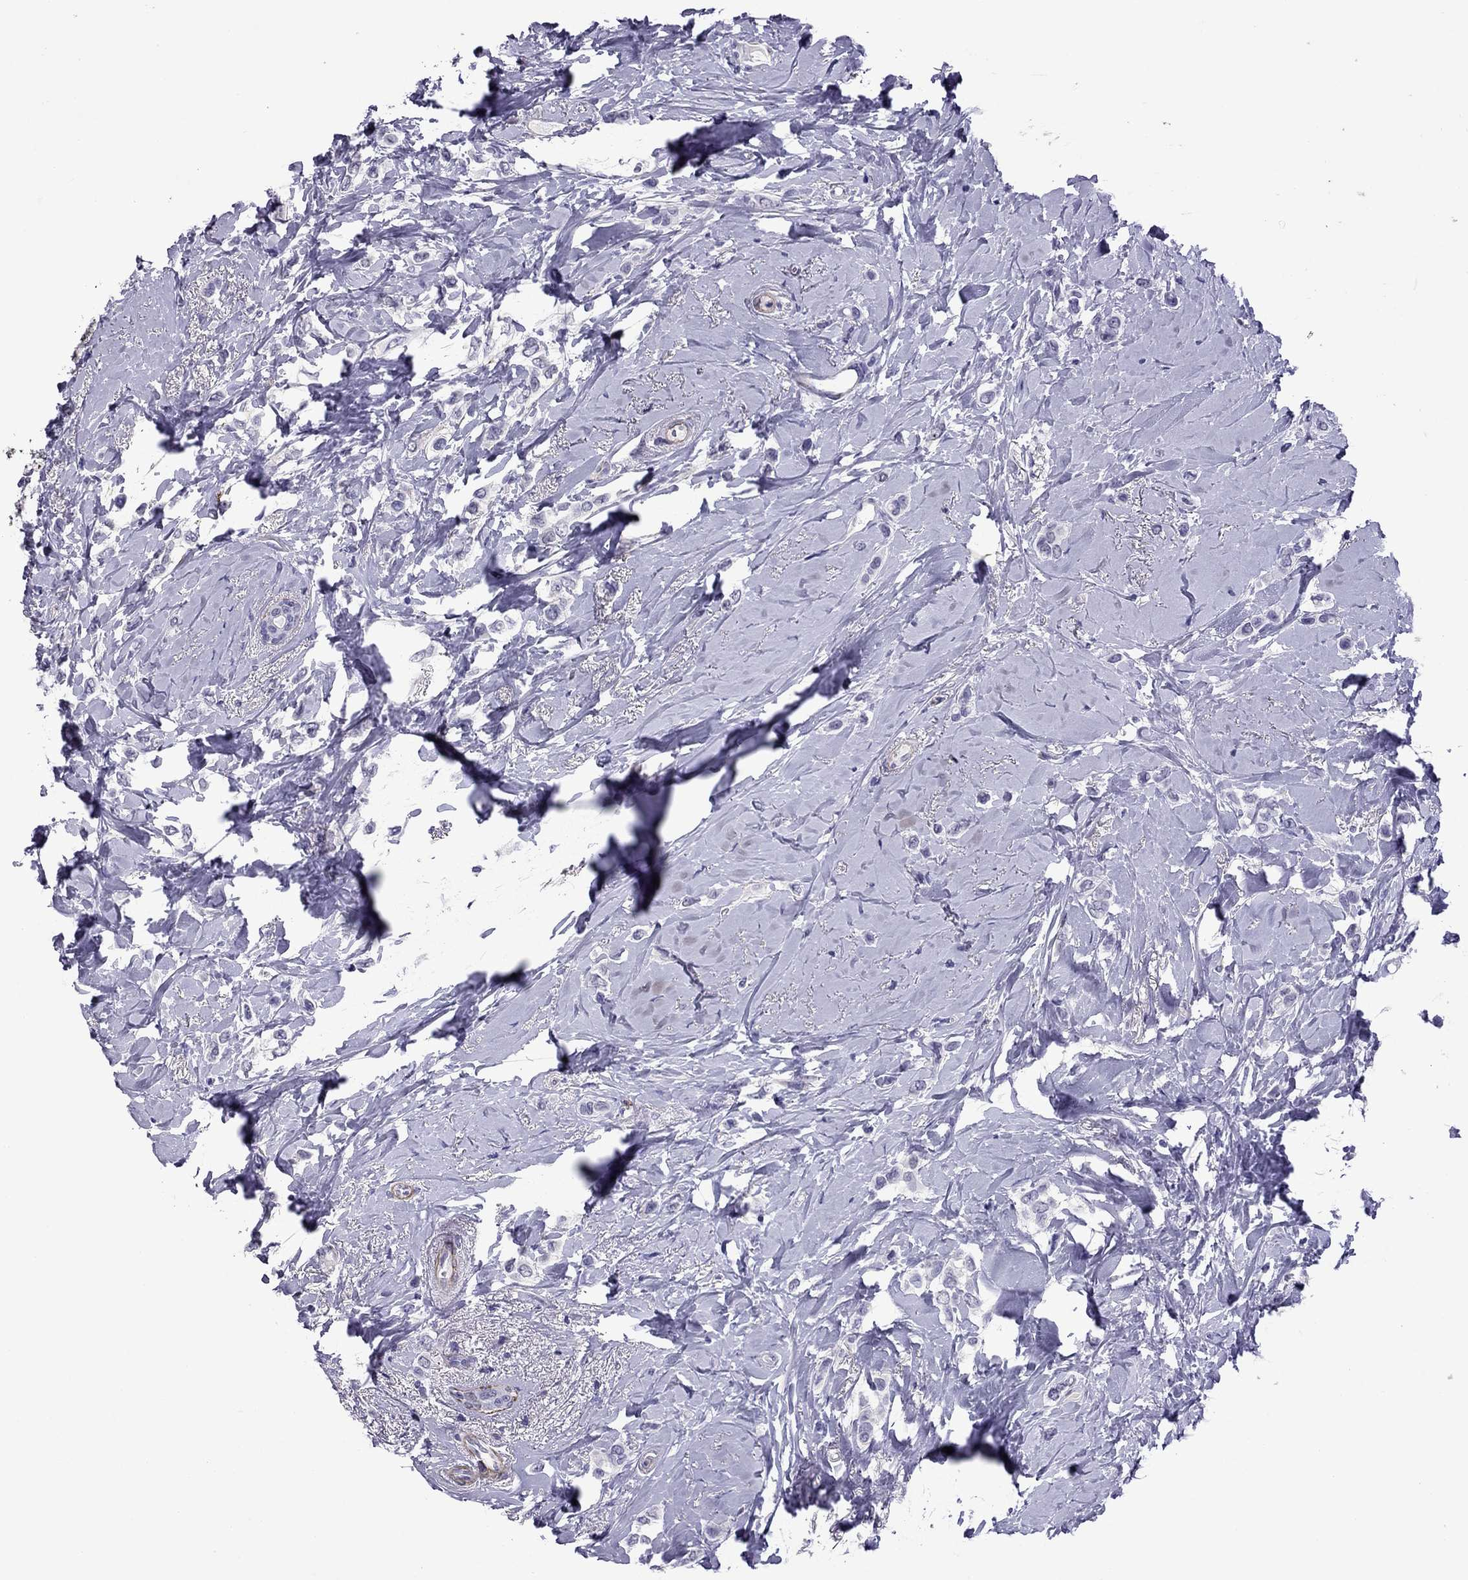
{"staining": {"intensity": "negative", "quantity": "none", "location": "none"}, "tissue": "breast cancer", "cell_type": "Tumor cells", "image_type": "cancer", "snomed": [{"axis": "morphology", "description": "Lobular carcinoma"}, {"axis": "topography", "description": "Breast"}], "caption": "Protein analysis of breast lobular carcinoma exhibits no significant staining in tumor cells.", "gene": "CHRNA5", "patient": {"sex": "female", "age": 66}}